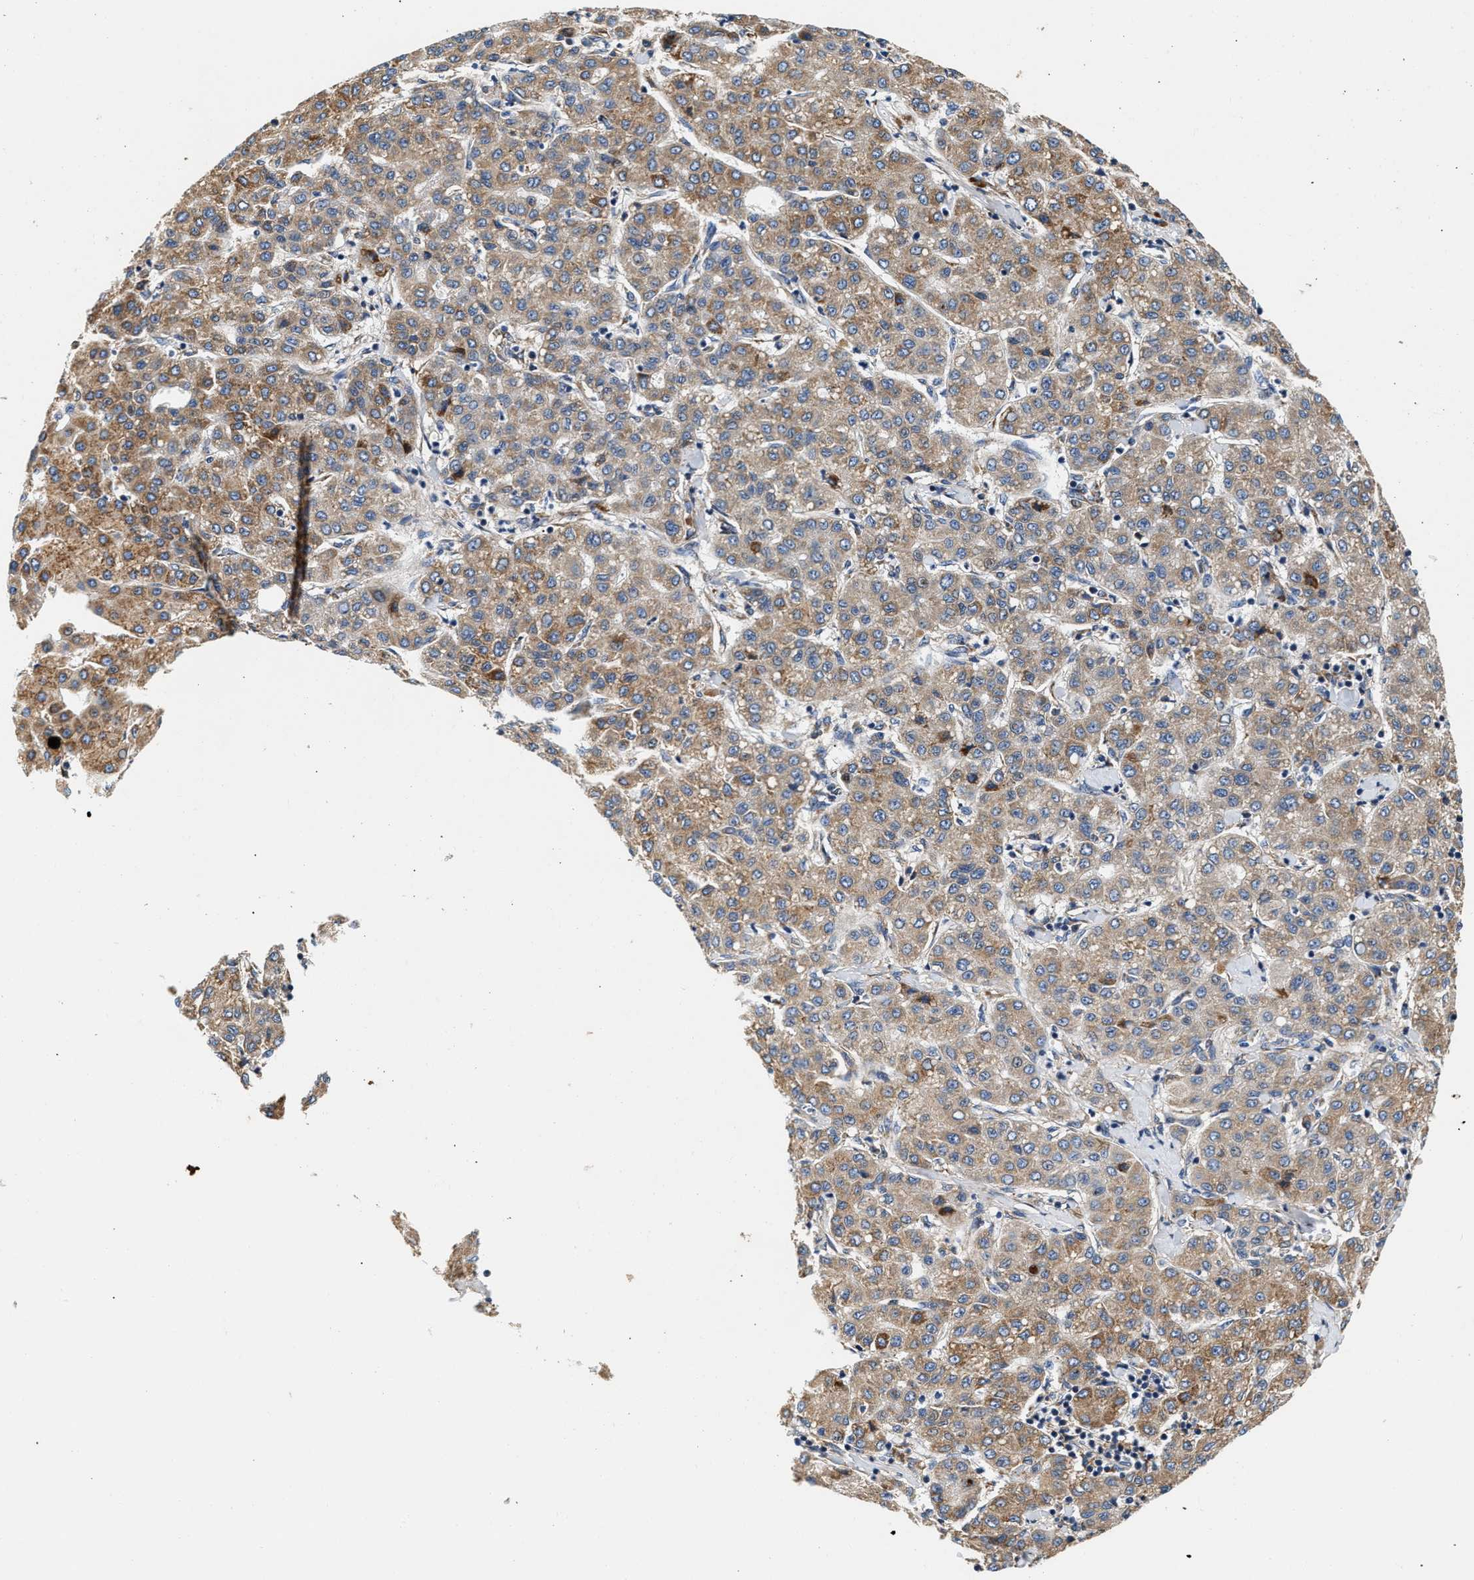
{"staining": {"intensity": "moderate", "quantity": ">75%", "location": "cytoplasmic/membranous"}, "tissue": "liver cancer", "cell_type": "Tumor cells", "image_type": "cancer", "snomed": [{"axis": "morphology", "description": "Carcinoma, Hepatocellular, NOS"}, {"axis": "topography", "description": "Liver"}], "caption": "Protein staining displays moderate cytoplasmic/membranous expression in approximately >75% of tumor cells in hepatocellular carcinoma (liver).", "gene": "IFT74", "patient": {"sex": "male", "age": 65}}